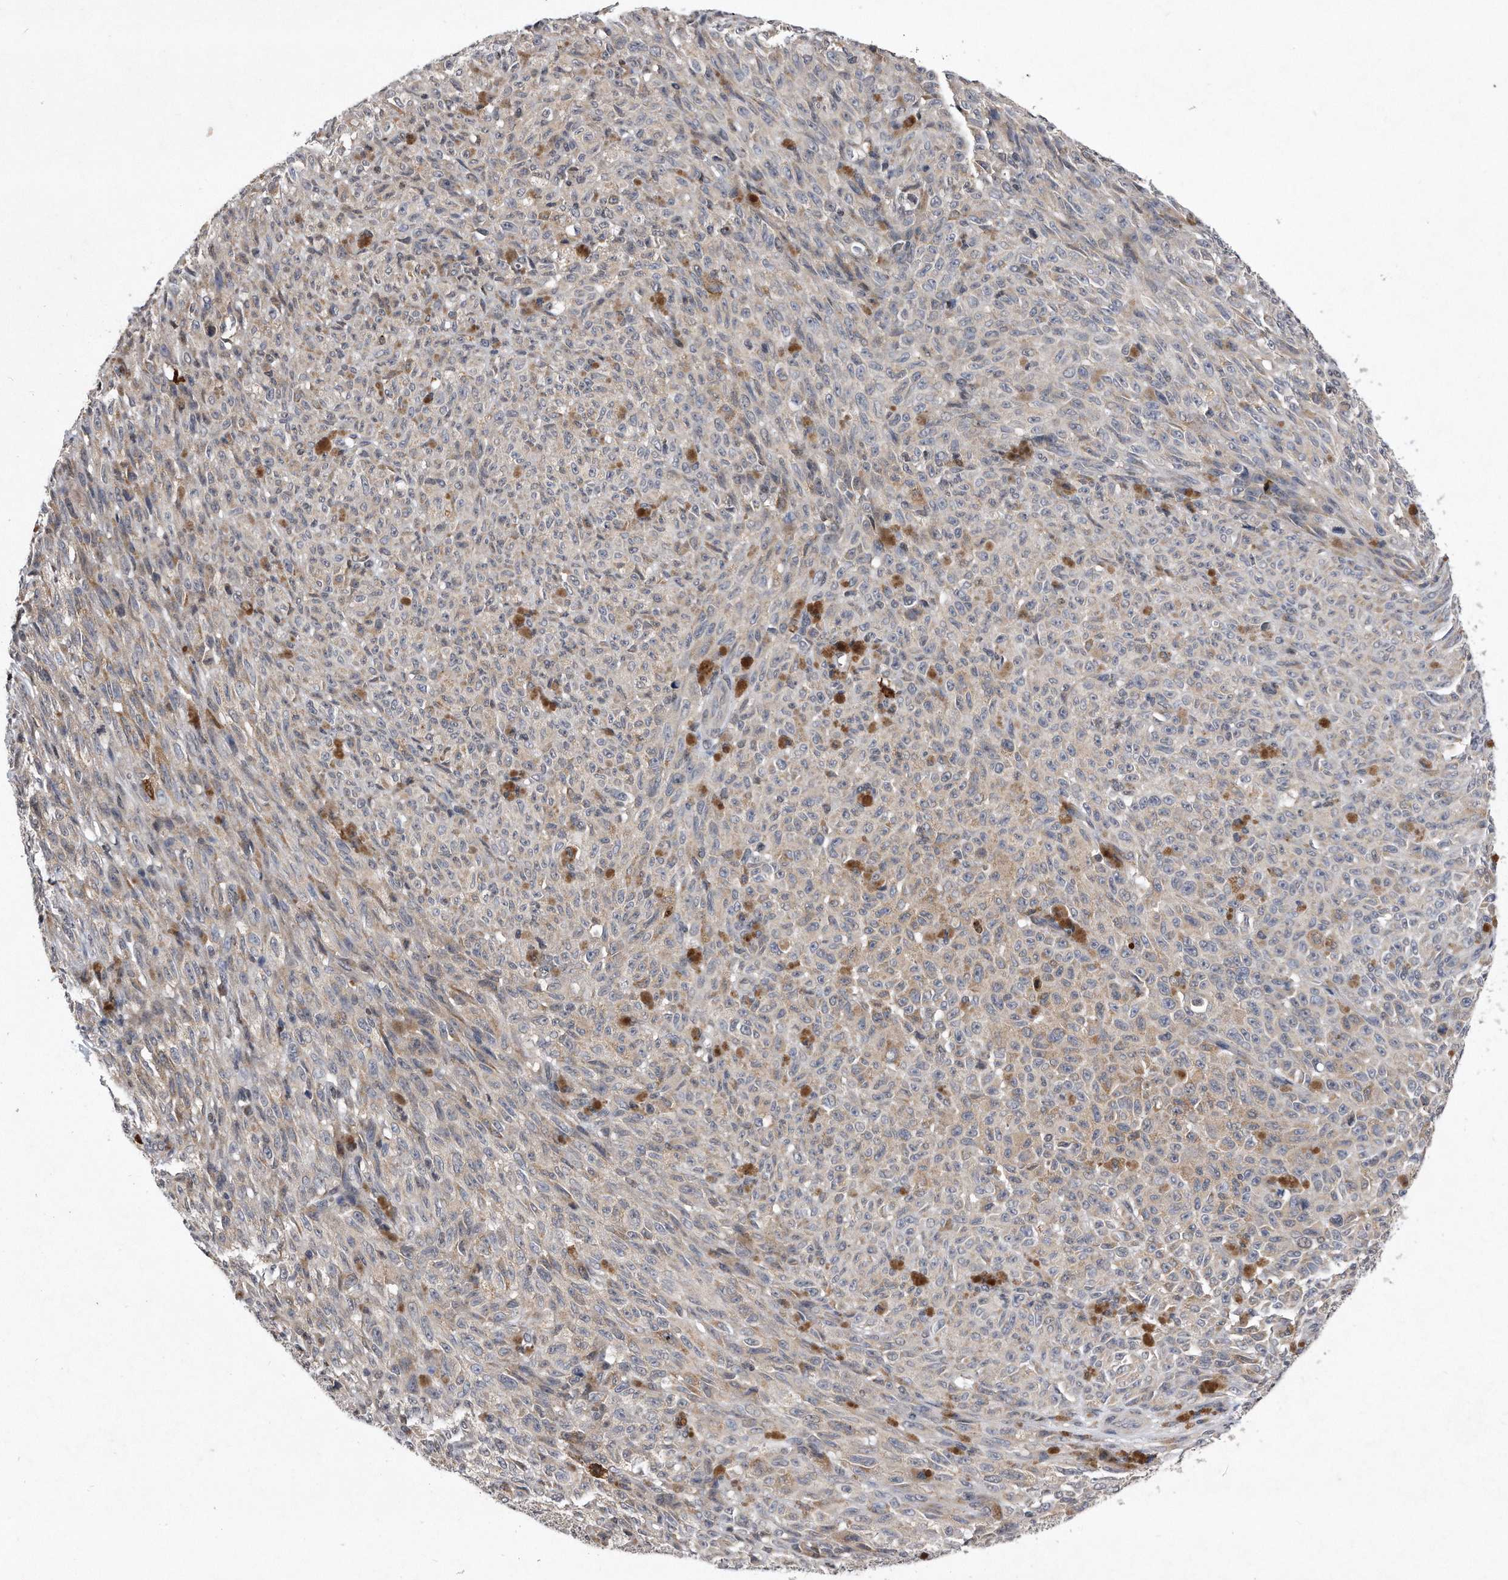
{"staining": {"intensity": "weak", "quantity": "<25%", "location": "cytoplasmic/membranous"}, "tissue": "melanoma", "cell_type": "Tumor cells", "image_type": "cancer", "snomed": [{"axis": "morphology", "description": "Malignant melanoma, NOS"}, {"axis": "topography", "description": "Skin"}], "caption": "A high-resolution photomicrograph shows immunohistochemistry (IHC) staining of malignant melanoma, which exhibits no significant expression in tumor cells. (Stains: DAB (3,3'-diaminobenzidine) immunohistochemistry with hematoxylin counter stain, Microscopy: brightfield microscopy at high magnification).", "gene": "DAB1", "patient": {"sex": "female", "age": 82}}